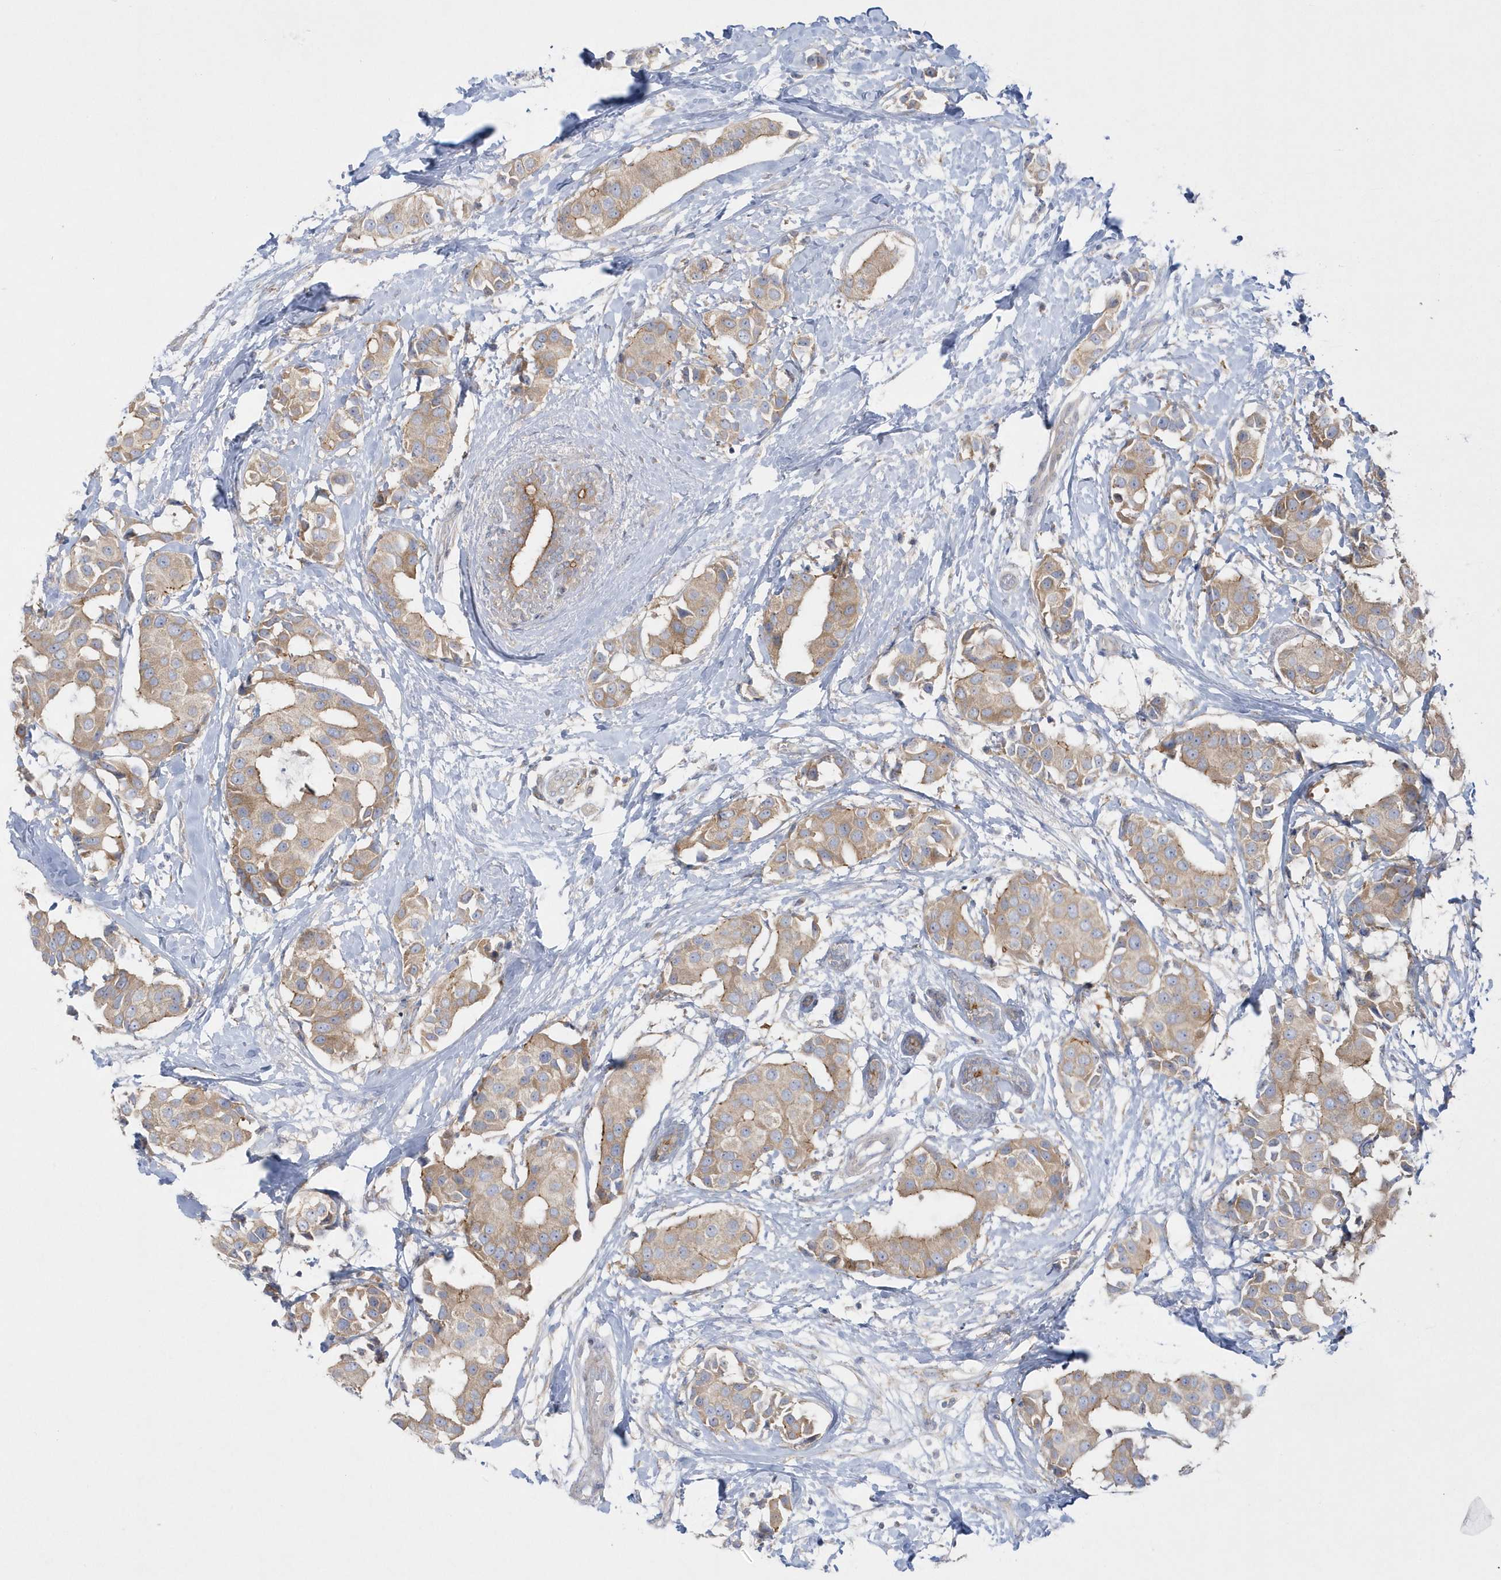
{"staining": {"intensity": "weak", "quantity": ">75%", "location": "cytoplasmic/membranous"}, "tissue": "breast cancer", "cell_type": "Tumor cells", "image_type": "cancer", "snomed": [{"axis": "morphology", "description": "Normal tissue, NOS"}, {"axis": "morphology", "description": "Duct carcinoma"}, {"axis": "topography", "description": "Breast"}], "caption": "A brown stain highlights weak cytoplasmic/membranous staining of a protein in intraductal carcinoma (breast) tumor cells.", "gene": "DNAJC18", "patient": {"sex": "female", "age": 39}}